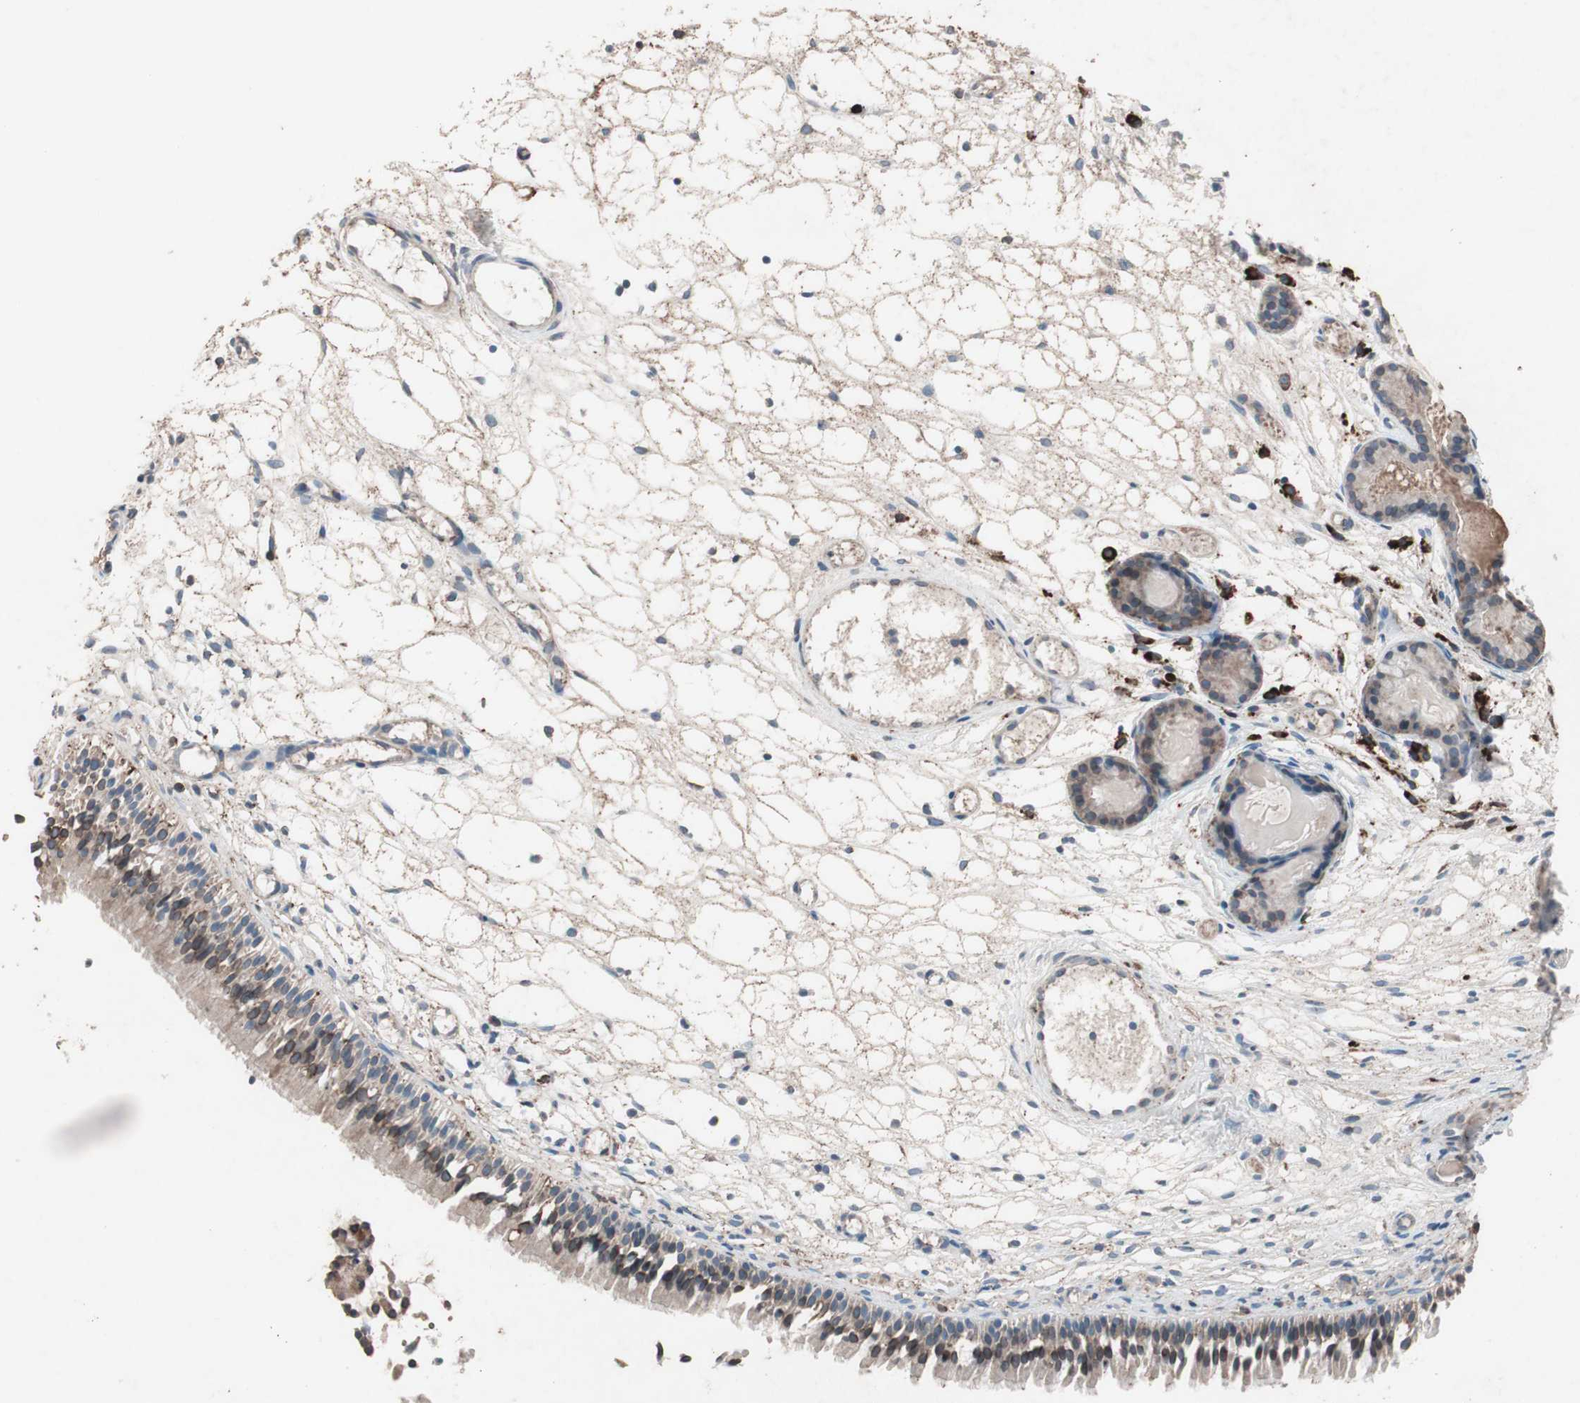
{"staining": {"intensity": "weak", "quantity": ">75%", "location": "cytoplasmic/membranous,nuclear"}, "tissue": "nasopharynx", "cell_type": "Respiratory epithelial cells", "image_type": "normal", "snomed": [{"axis": "morphology", "description": "Normal tissue, NOS"}, {"axis": "topography", "description": "Nasopharynx"}], "caption": "Immunohistochemical staining of normal human nasopharynx demonstrates weak cytoplasmic/membranous,nuclear protein expression in approximately >75% of respiratory epithelial cells.", "gene": "GRB7", "patient": {"sex": "female", "age": 54}}